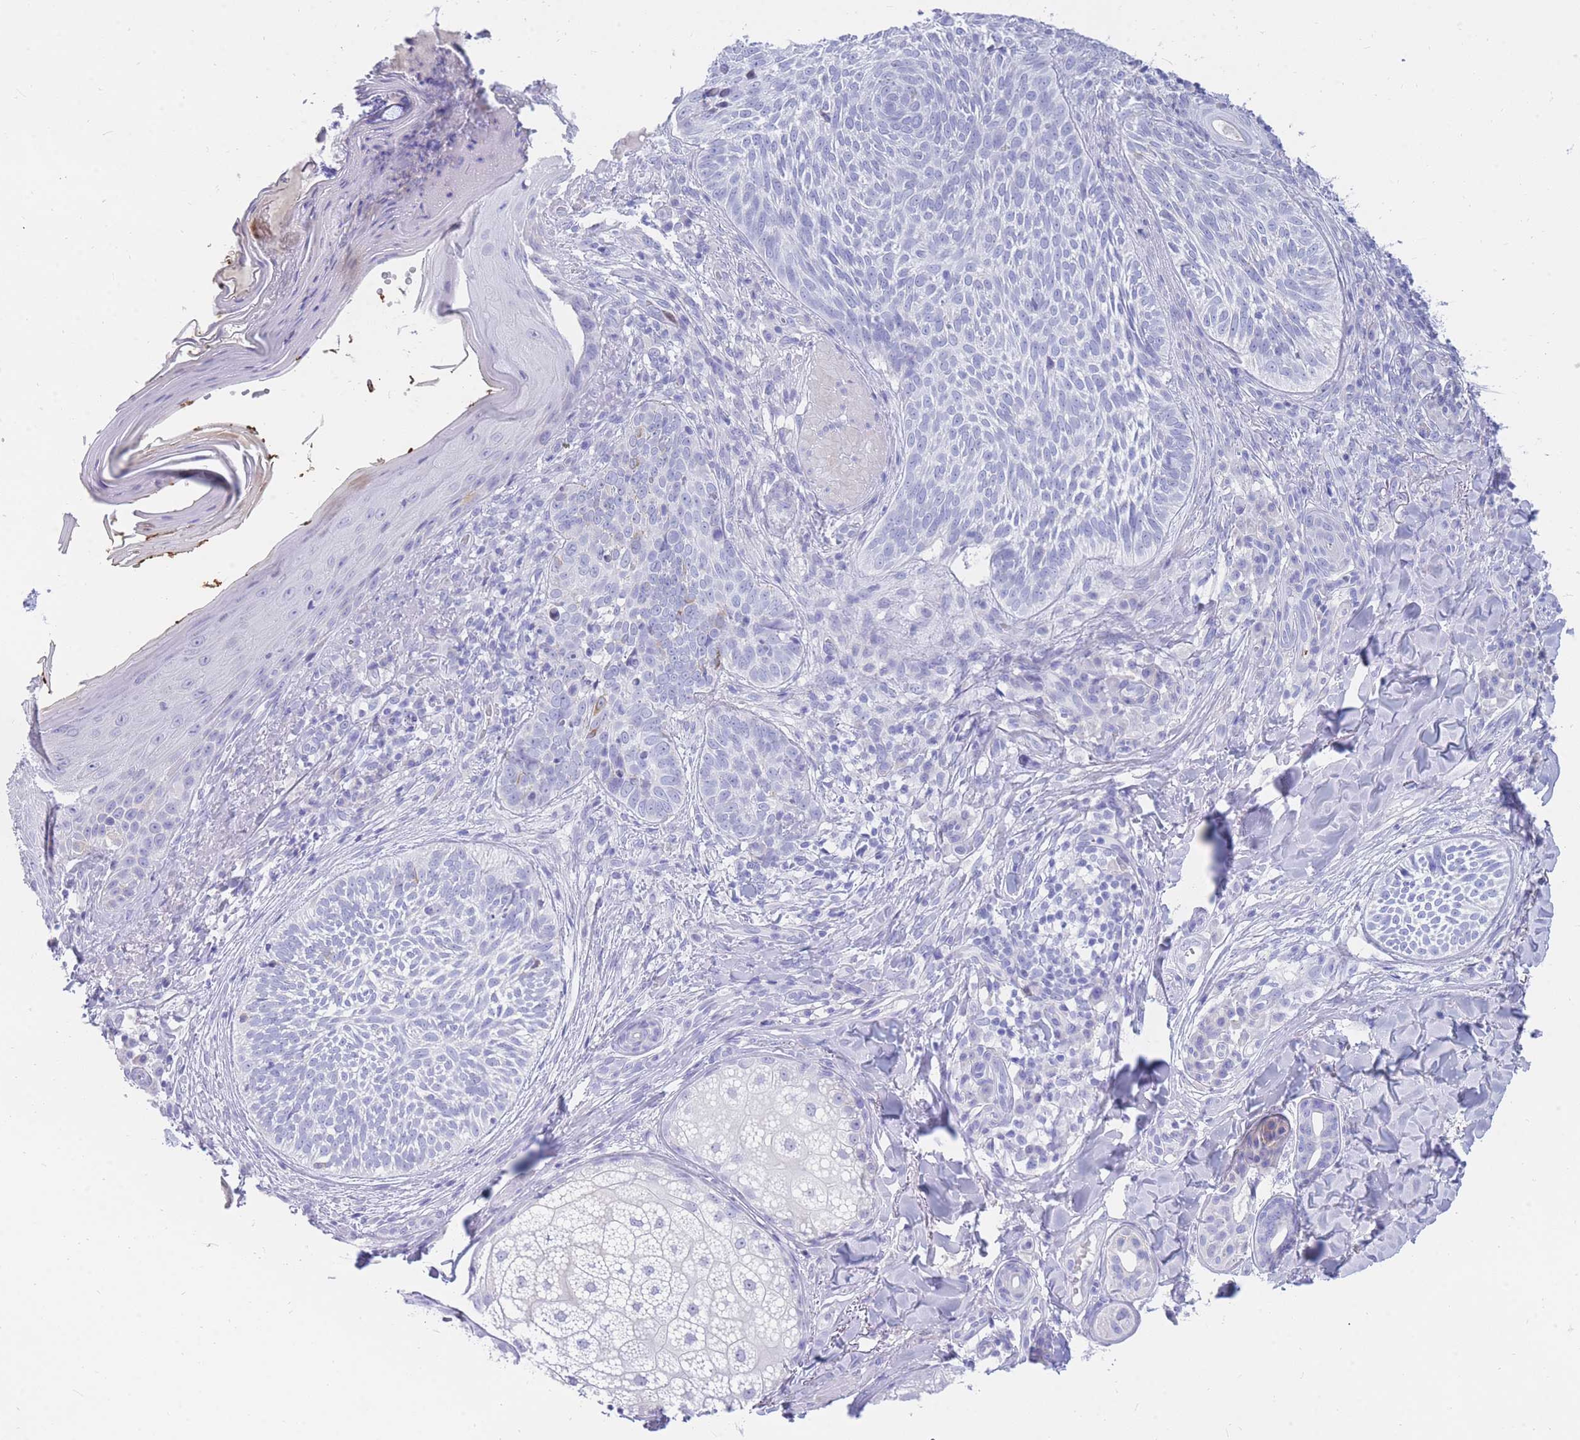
{"staining": {"intensity": "negative", "quantity": "none", "location": "none"}, "tissue": "skin cancer", "cell_type": "Tumor cells", "image_type": "cancer", "snomed": [{"axis": "morphology", "description": "Basal cell carcinoma"}, {"axis": "topography", "description": "Skin"}], "caption": "IHC image of basal cell carcinoma (skin) stained for a protein (brown), which shows no staining in tumor cells. Nuclei are stained in blue.", "gene": "NKX1-2", "patient": {"sex": "female", "age": 61}}